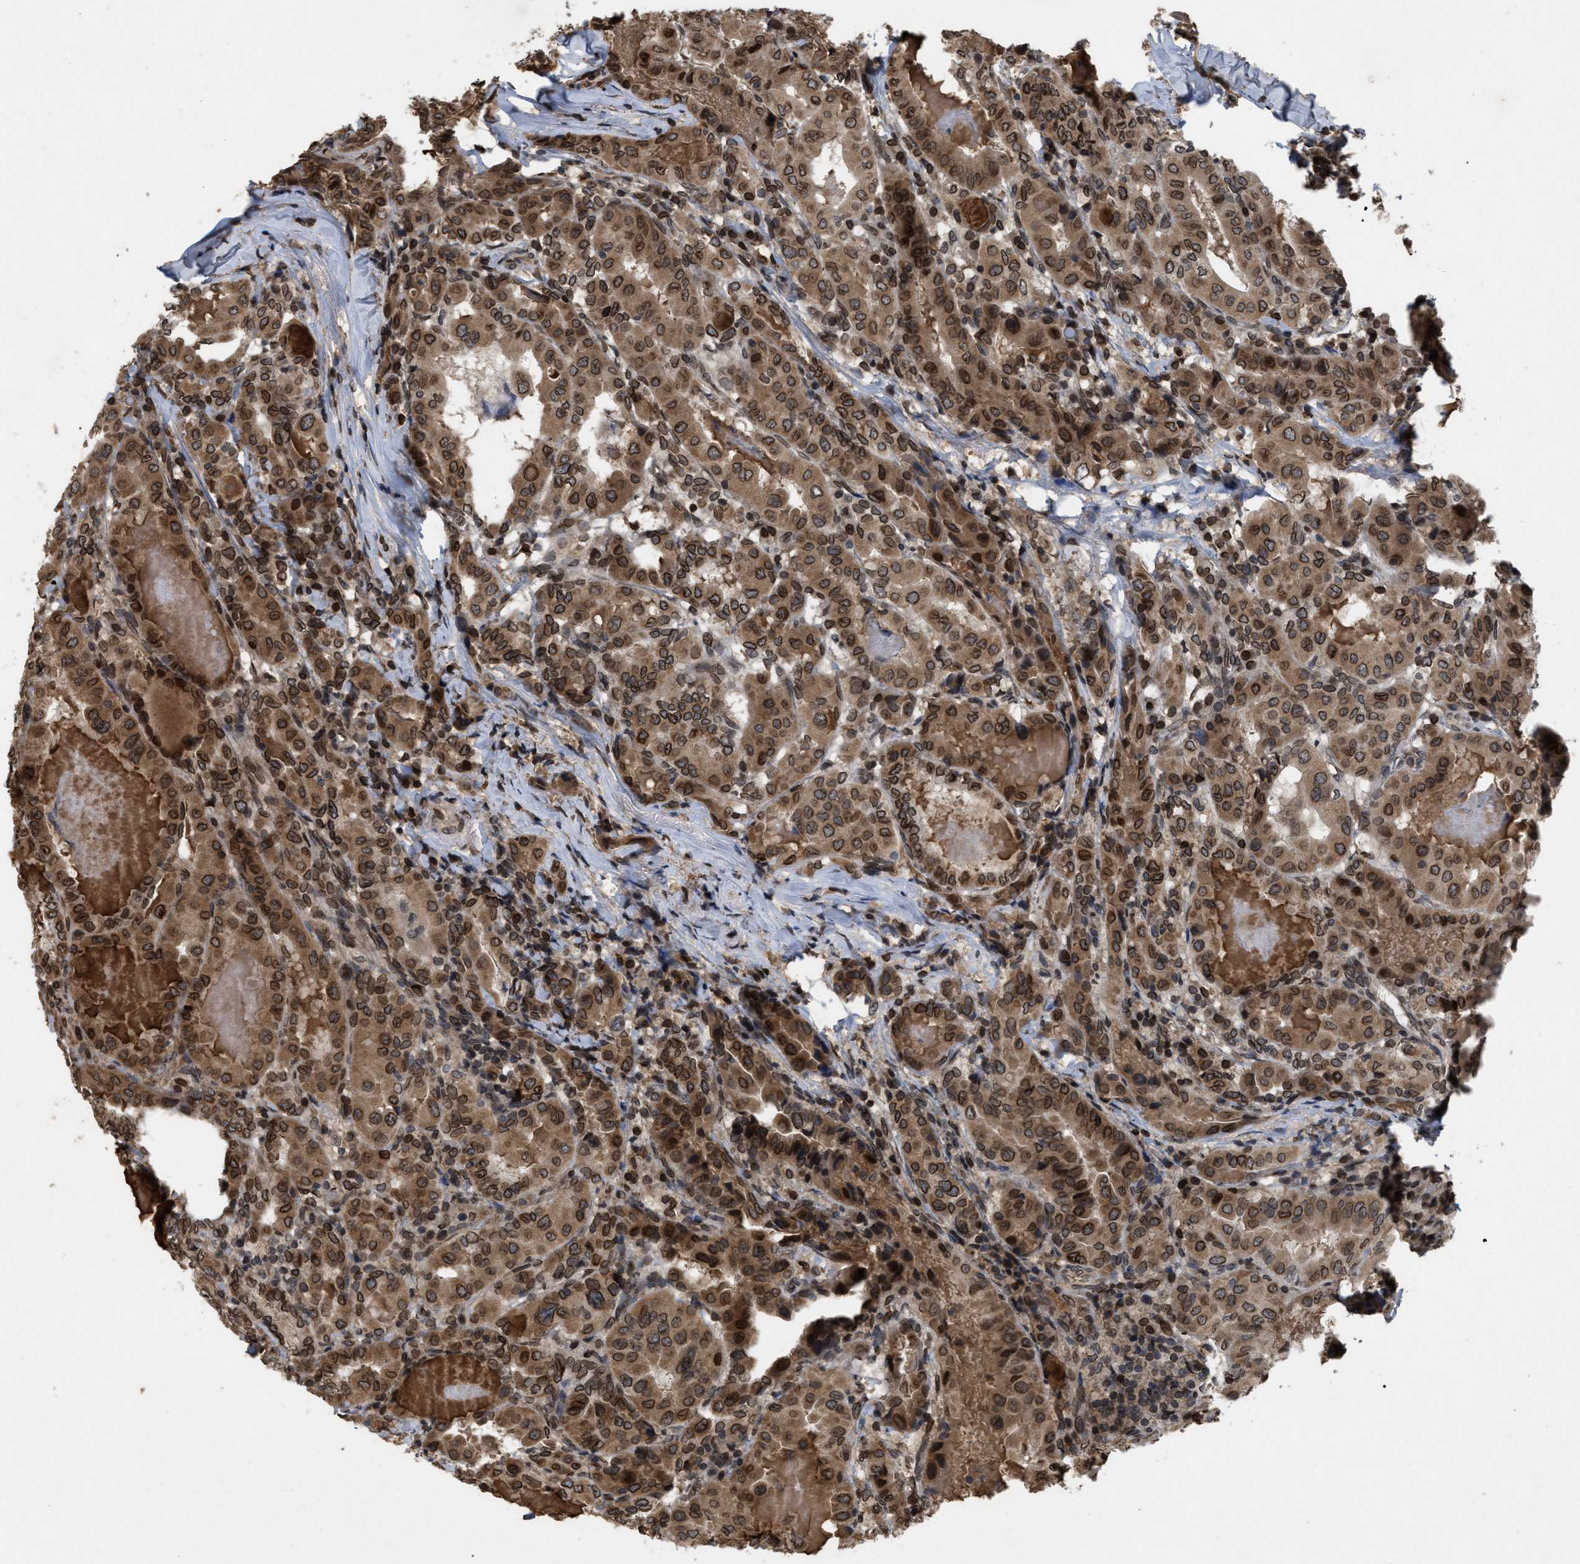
{"staining": {"intensity": "strong", "quantity": ">75%", "location": "cytoplasmic/membranous,nuclear"}, "tissue": "thyroid cancer", "cell_type": "Tumor cells", "image_type": "cancer", "snomed": [{"axis": "morphology", "description": "Papillary adenocarcinoma, NOS"}, {"axis": "topography", "description": "Thyroid gland"}], "caption": "Immunohistochemistry staining of papillary adenocarcinoma (thyroid), which demonstrates high levels of strong cytoplasmic/membranous and nuclear staining in about >75% of tumor cells indicating strong cytoplasmic/membranous and nuclear protein staining. The staining was performed using DAB (brown) for protein detection and nuclei were counterstained in hematoxylin (blue).", "gene": "CRY1", "patient": {"sex": "female", "age": 42}}